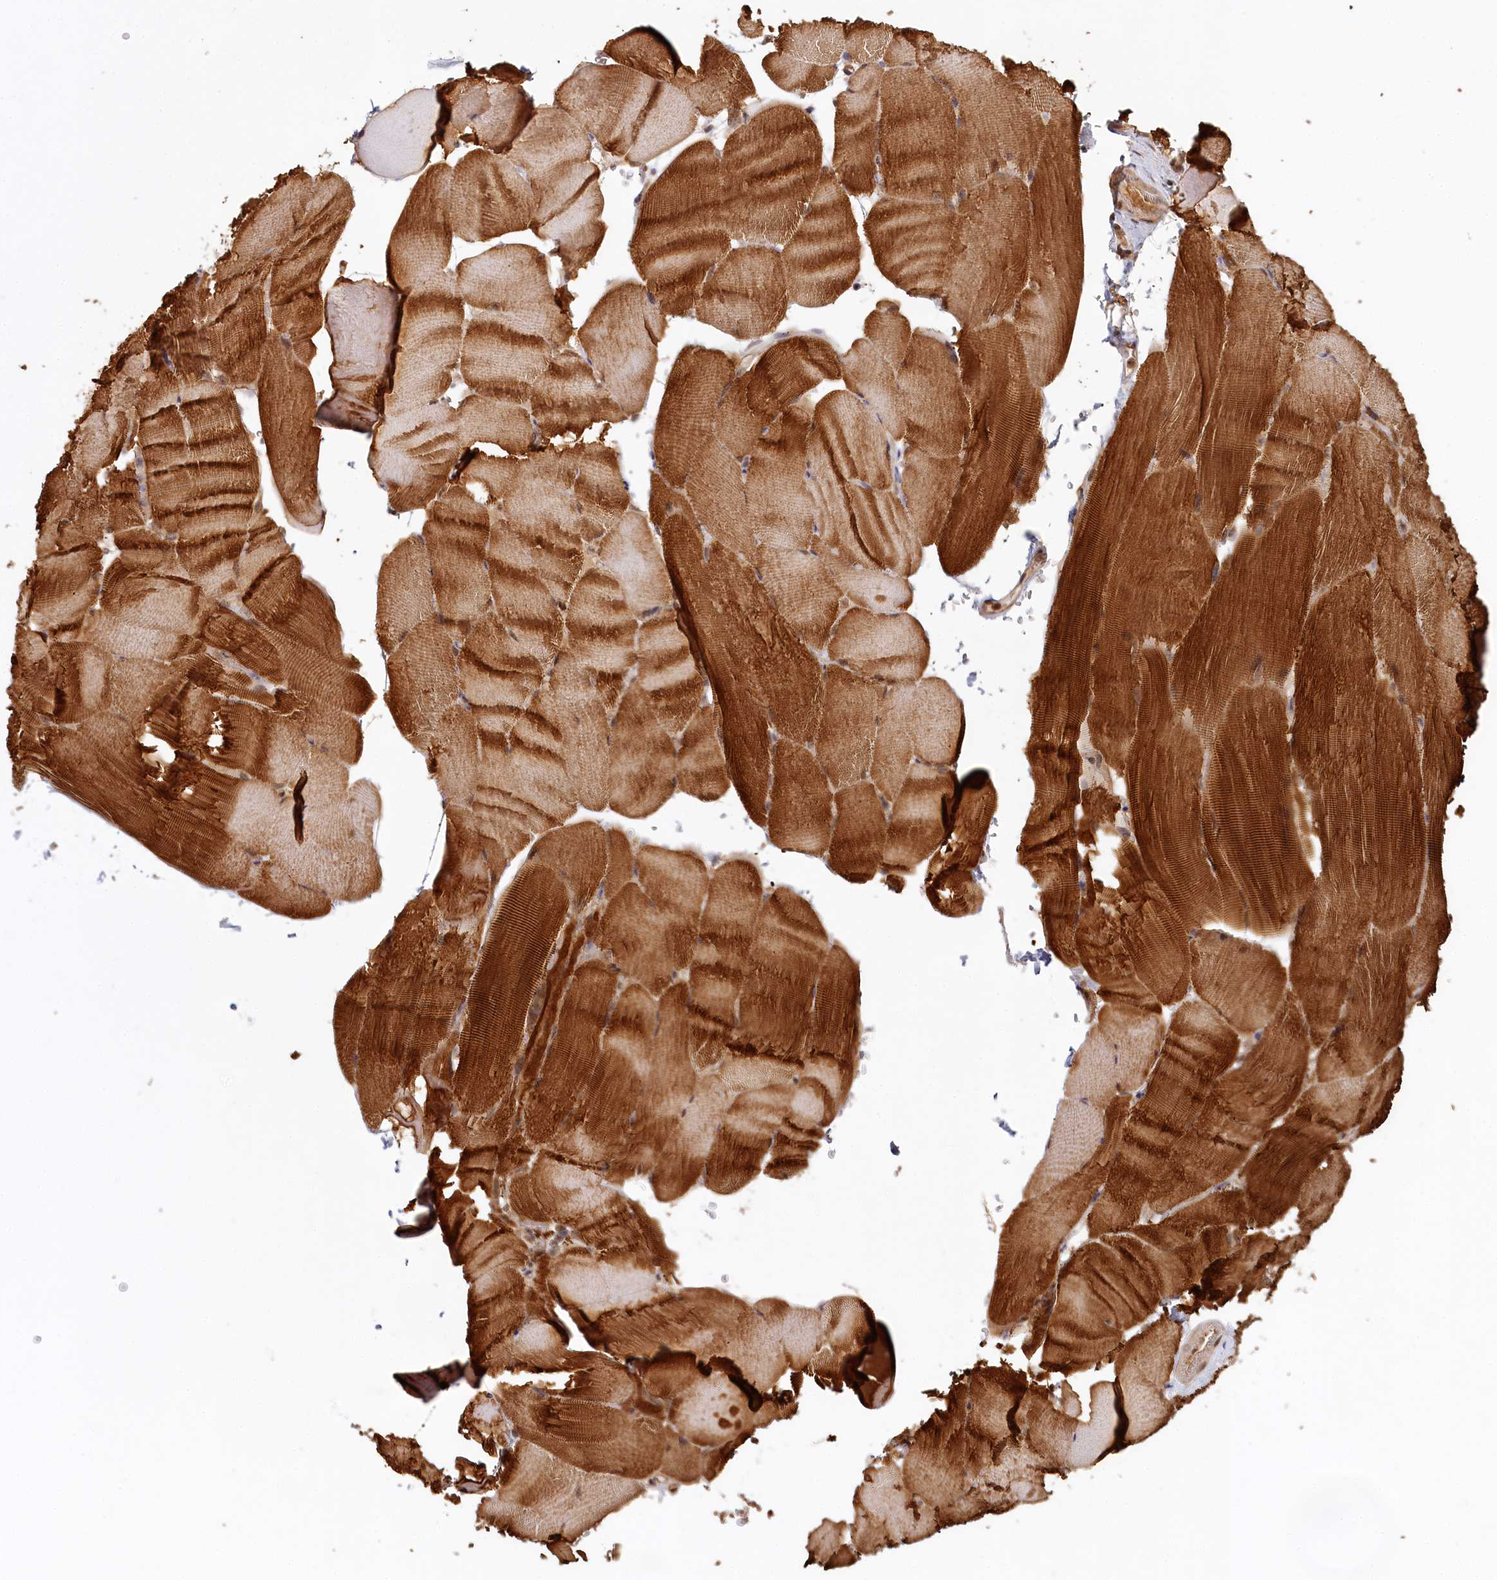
{"staining": {"intensity": "strong", "quantity": ">75%", "location": "cytoplasmic/membranous"}, "tissue": "skeletal muscle", "cell_type": "Myocytes", "image_type": "normal", "snomed": [{"axis": "morphology", "description": "Normal tissue, NOS"}, {"axis": "topography", "description": "Skeletal muscle"}, {"axis": "topography", "description": "Parathyroid gland"}], "caption": "Skeletal muscle stained for a protein exhibits strong cytoplasmic/membranous positivity in myocytes. The staining was performed using DAB (3,3'-diaminobenzidine) to visualize the protein expression in brown, while the nuclei were stained in blue with hematoxylin (Magnification: 20x).", "gene": "WAPL", "patient": {"sex": "female", "age": 37}}